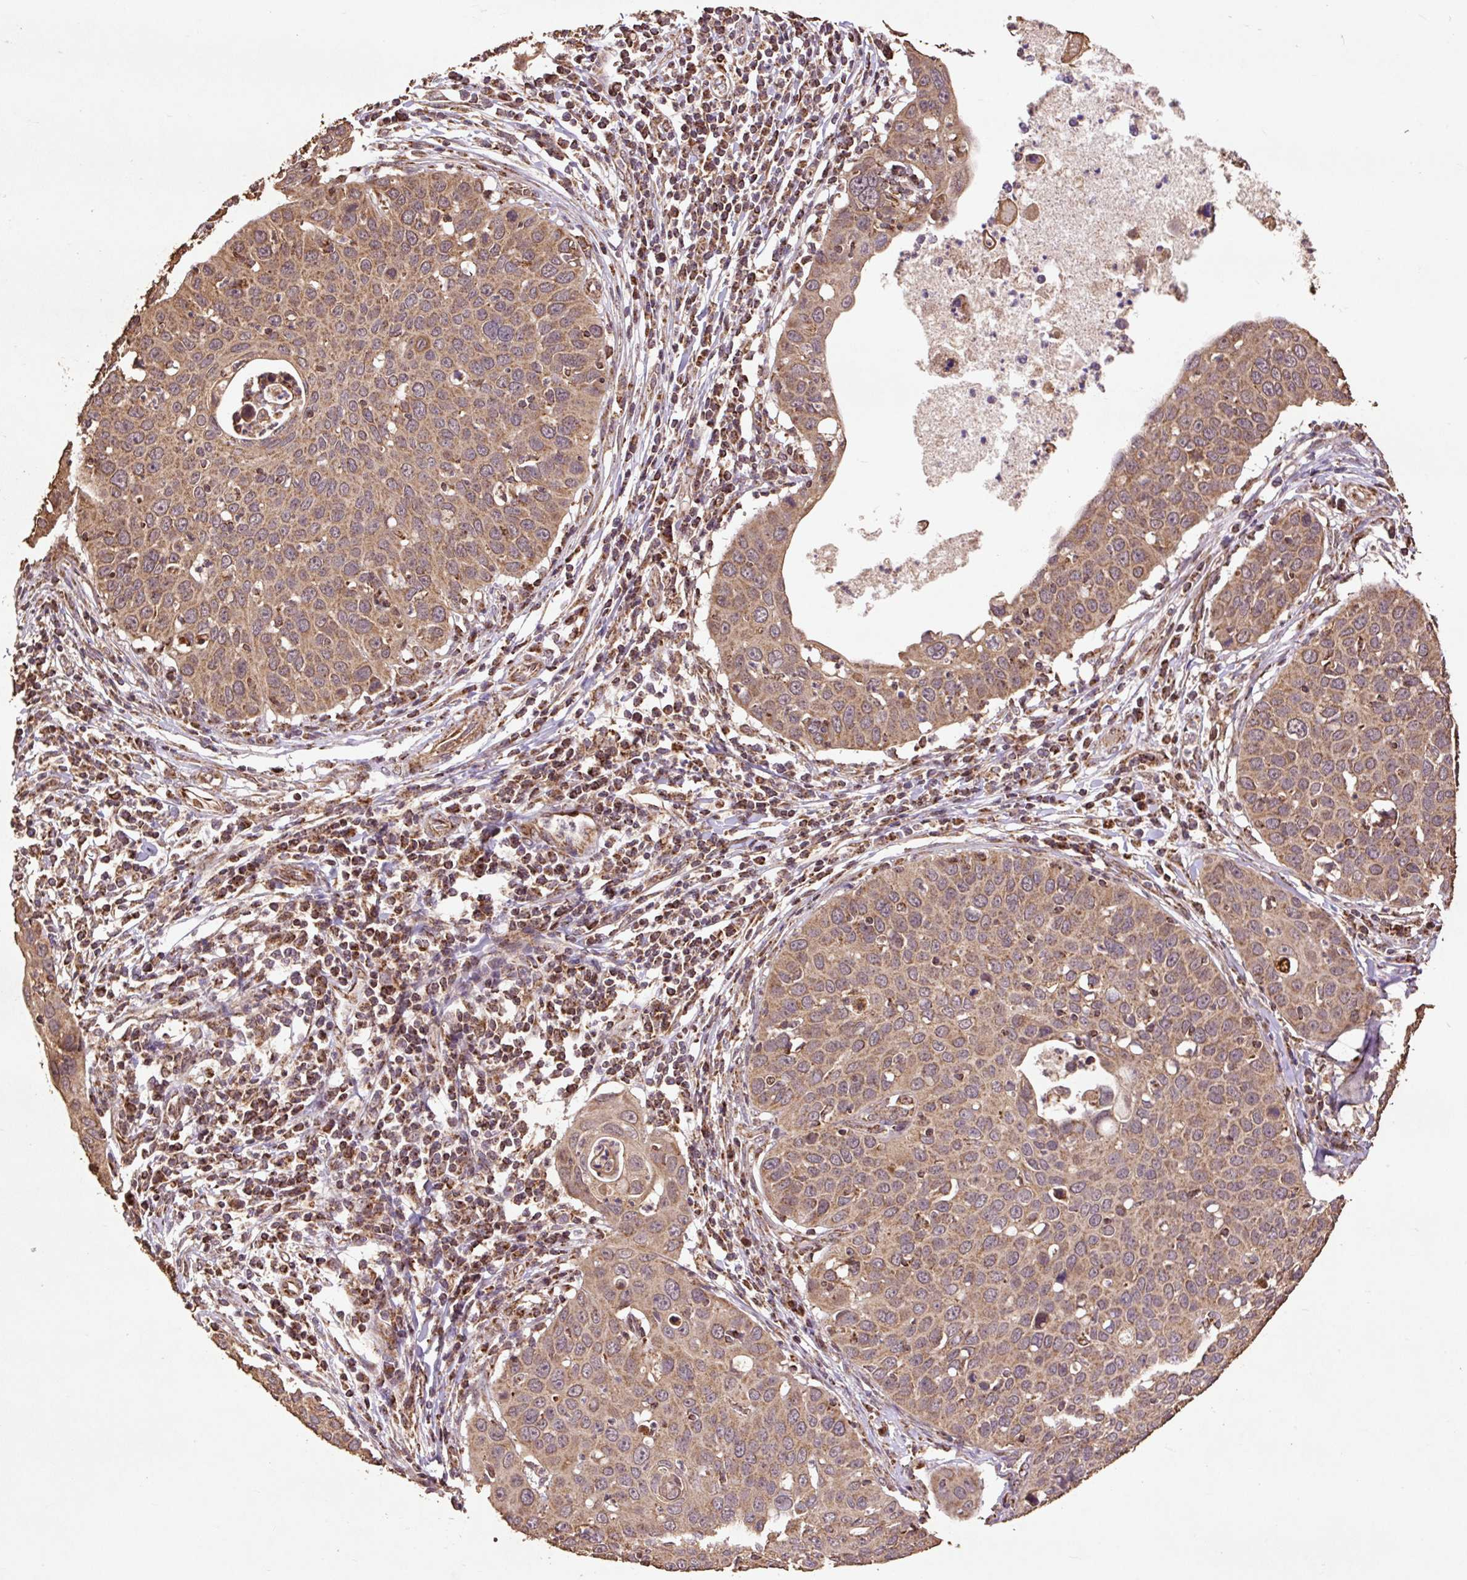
{"staining": {"intensity": "moderate", "quantity": ">75%", "location": "cytoplasmic/membranous"}, "tissue": "cervical cancer", "cell_type": "Tumor cells", "image_type": "cancer", "snomed": [{"axis": "morphology", "description": "Squamous cell carcinoma, NOS"}, {"axis": "topography", "description": "Cervix"}], "caption": "Tumor cells show moderate cytoplasmic/membranous expression in approximately >75% of cells in cervical squamous cell carcinoma.", "gene": "ATP5F1A", "patient": {"sex": "female", "age": 36}}